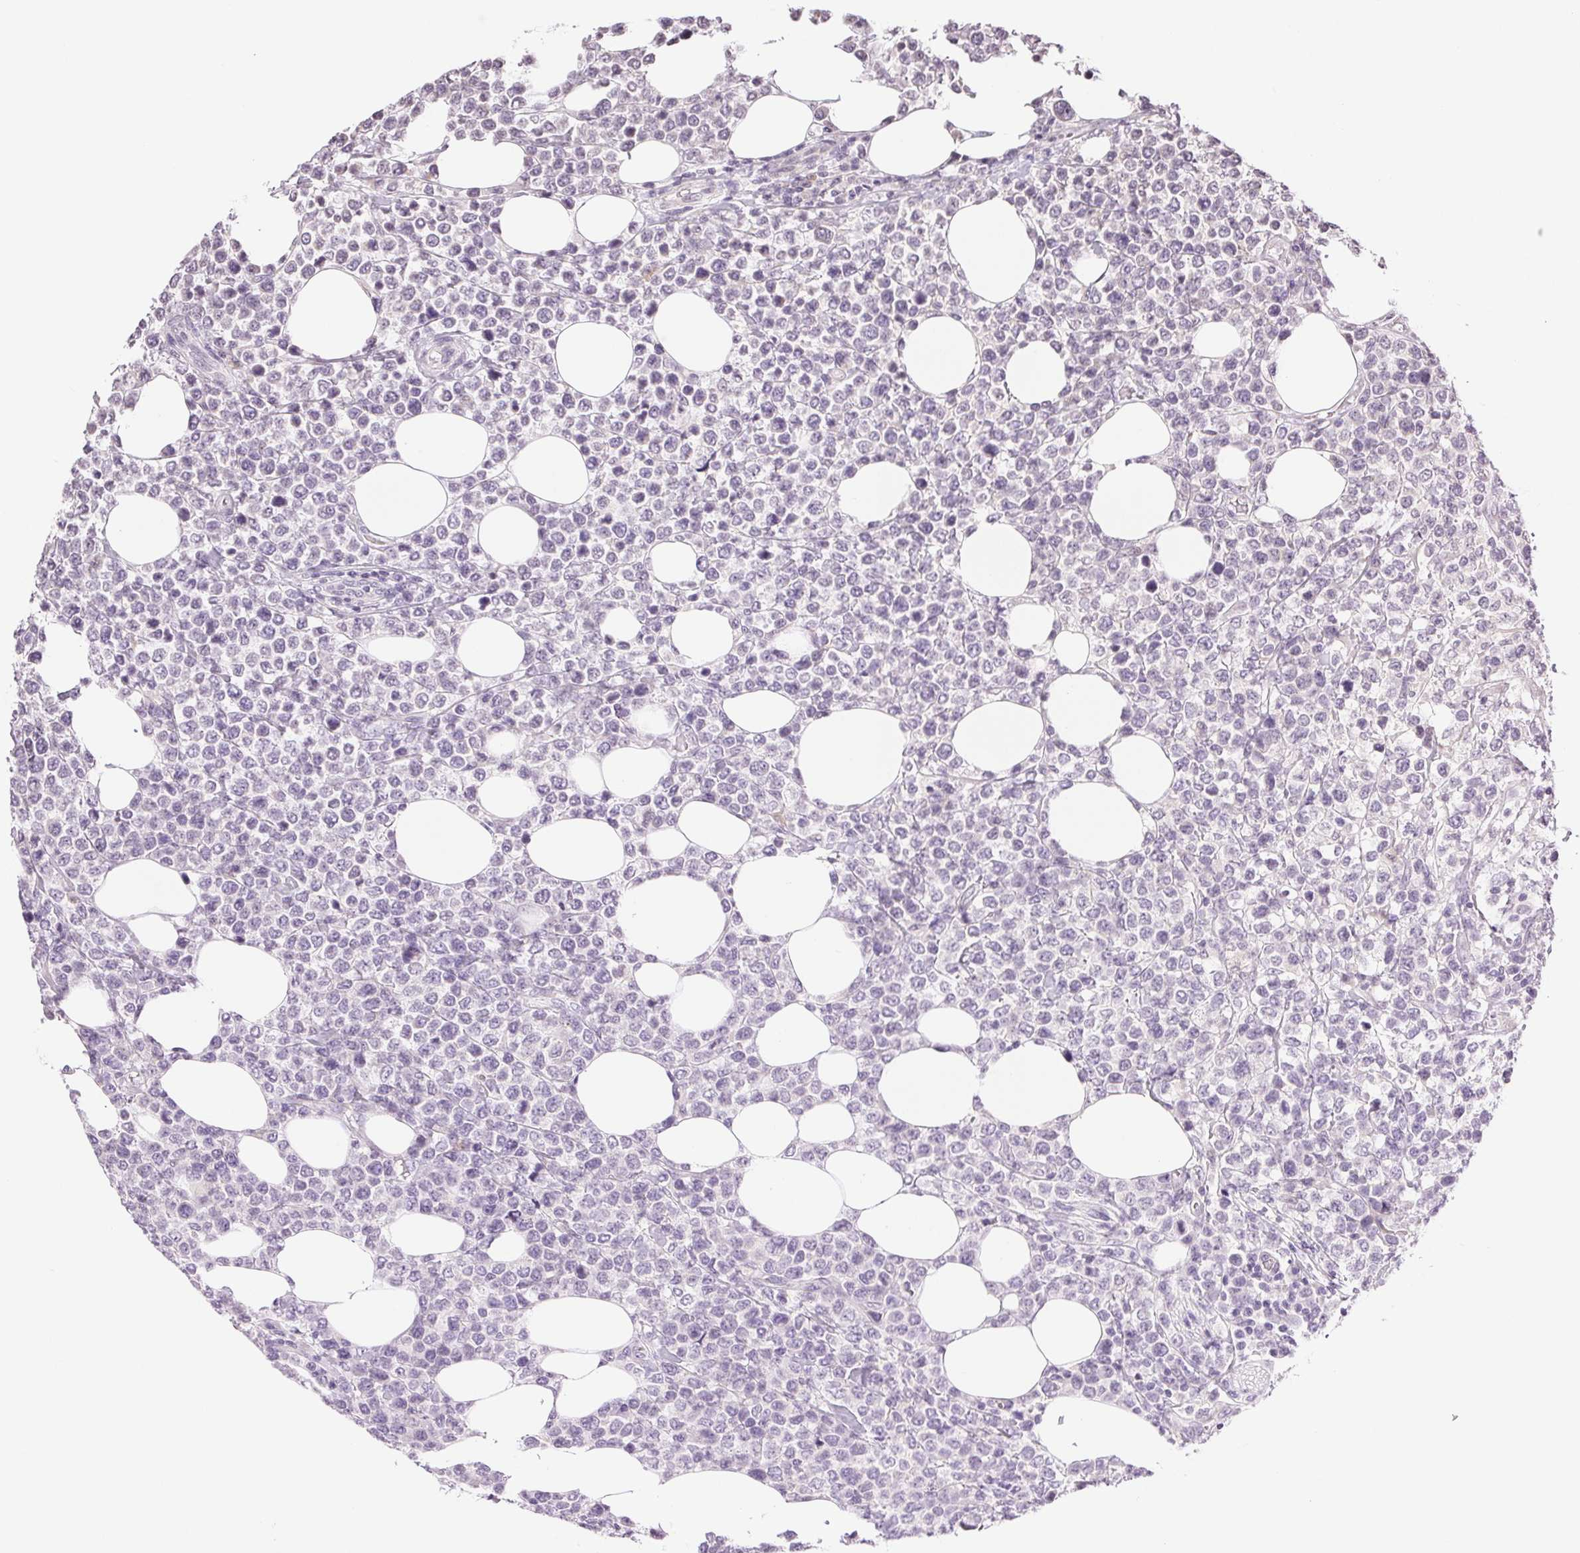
{"staining": {"intensity": "negative", "quantity": "none", "location": "none"}, "tissue": "lymphoma", "cell_type": "Tumor cells", "image_type": "cancer", "snomed": [{"axis": "morphology", "description": "Malignant lymphoma, non-Hodgkin's type, High grade"}, {"axis": "topography", "description": "Soft tissue"}], "caption": "Lymphoma was stained to show a protein in brown. There is no significant positivity in tumor cells.", "gene": "TNNT3", "patient": {"sex": "female", "age": 56}}